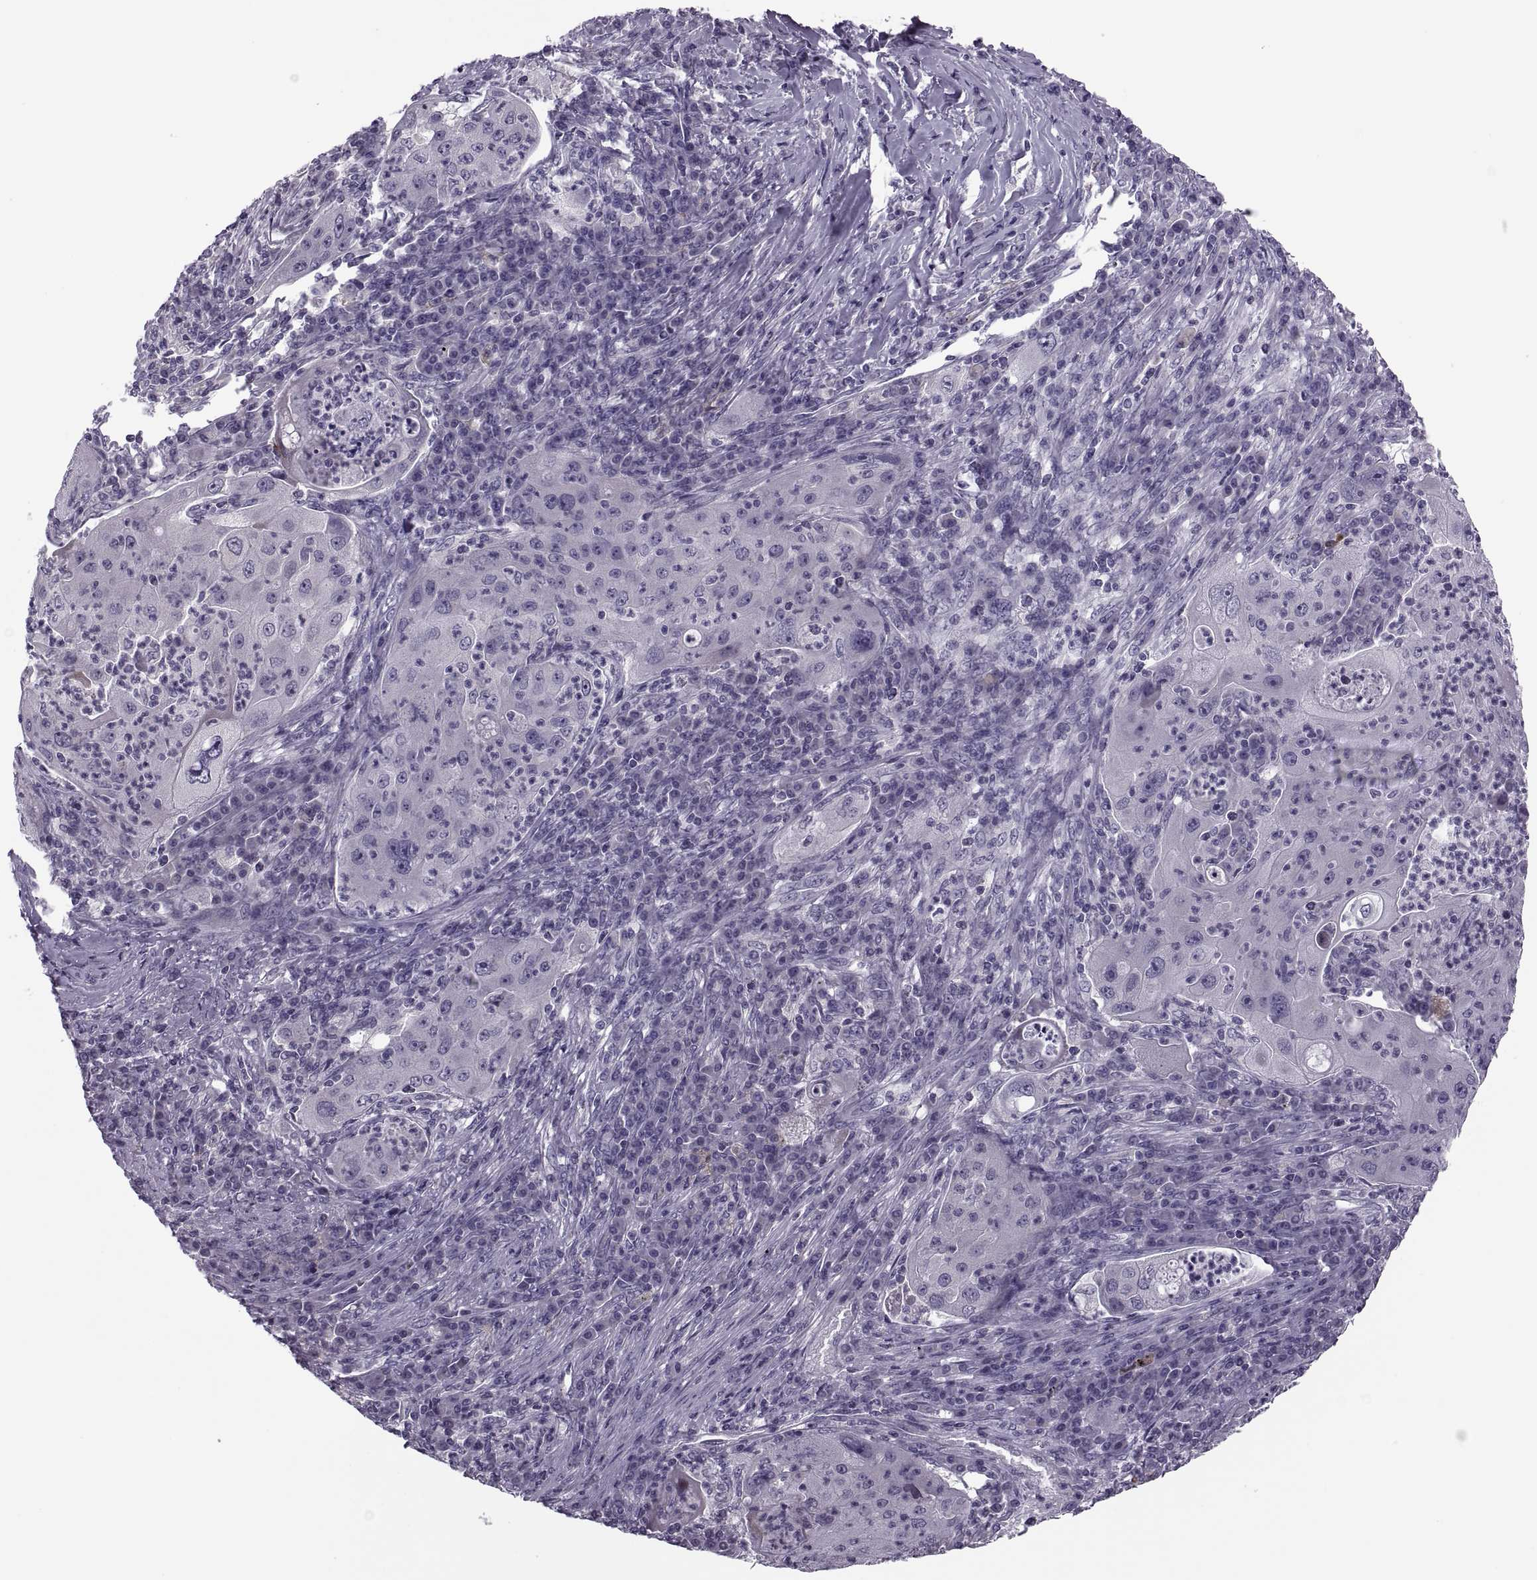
{"staining": {"intensity": "negative", "quantity": "none", "location": "none"}, "tissue": "lung cancer", "cell_type": "Tumor cells", "image_type": "cancer", "snomed": [{"axis": "morphology", "description": "Squamous cell carcinoma, NOS"}, {"axis": "topography", "description": "Lung"}], "caption": "IHC image of neoplastic tissue: squamous cell carcinoma (lung) stained with DAB (3,3'-diaminobenzidine) reveals no significant protein expression in tumor cells. The staining was performed using DAB (3,3'-diaminobenzidine) to visualize the protein expression in brown, while the nuclei were stained in blue with hematoxylin (Magnification: 20x).", "gene": "PRSS54", "patient": {"sex": "female", "age": 59}}